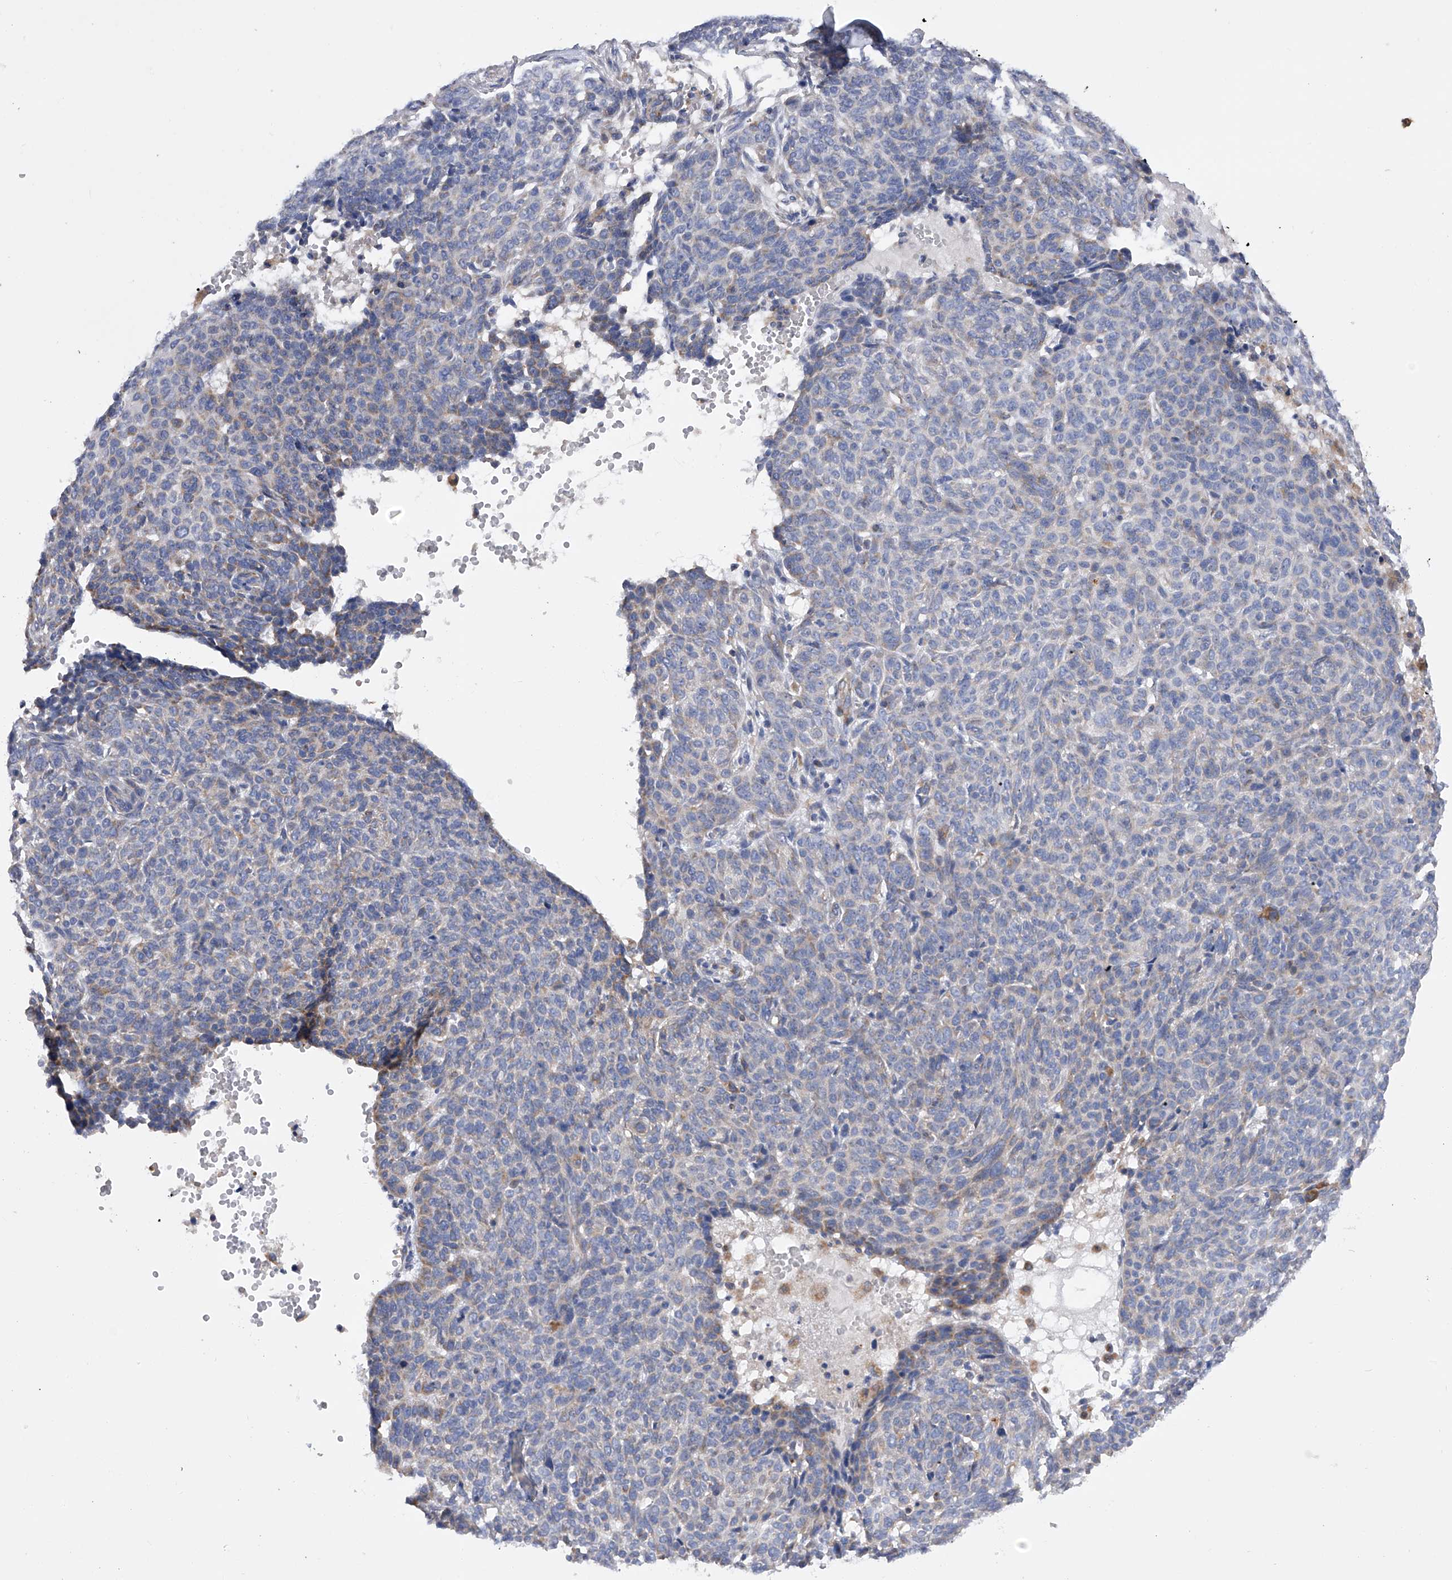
{"staining": {"intensity": "weak", "quantity": "<25%", "location": "cytoplasmic/membranous"}, "tissue": "skin cancer", "cell_type": "Tumor cells", "image_type": "cancer", "snomed": [{"axis": "morphology", "description": "Basal cell carcinoma"}, {"axis": "topography", "description": "Skin"}], "caption": "Immunohistochemistry image of skin basal cell carcinoma stained for a protein (brown), which shows no staining in tumor cells.", "gene": "MLYCD", "patient": {"sex": "male", "age": 85}}